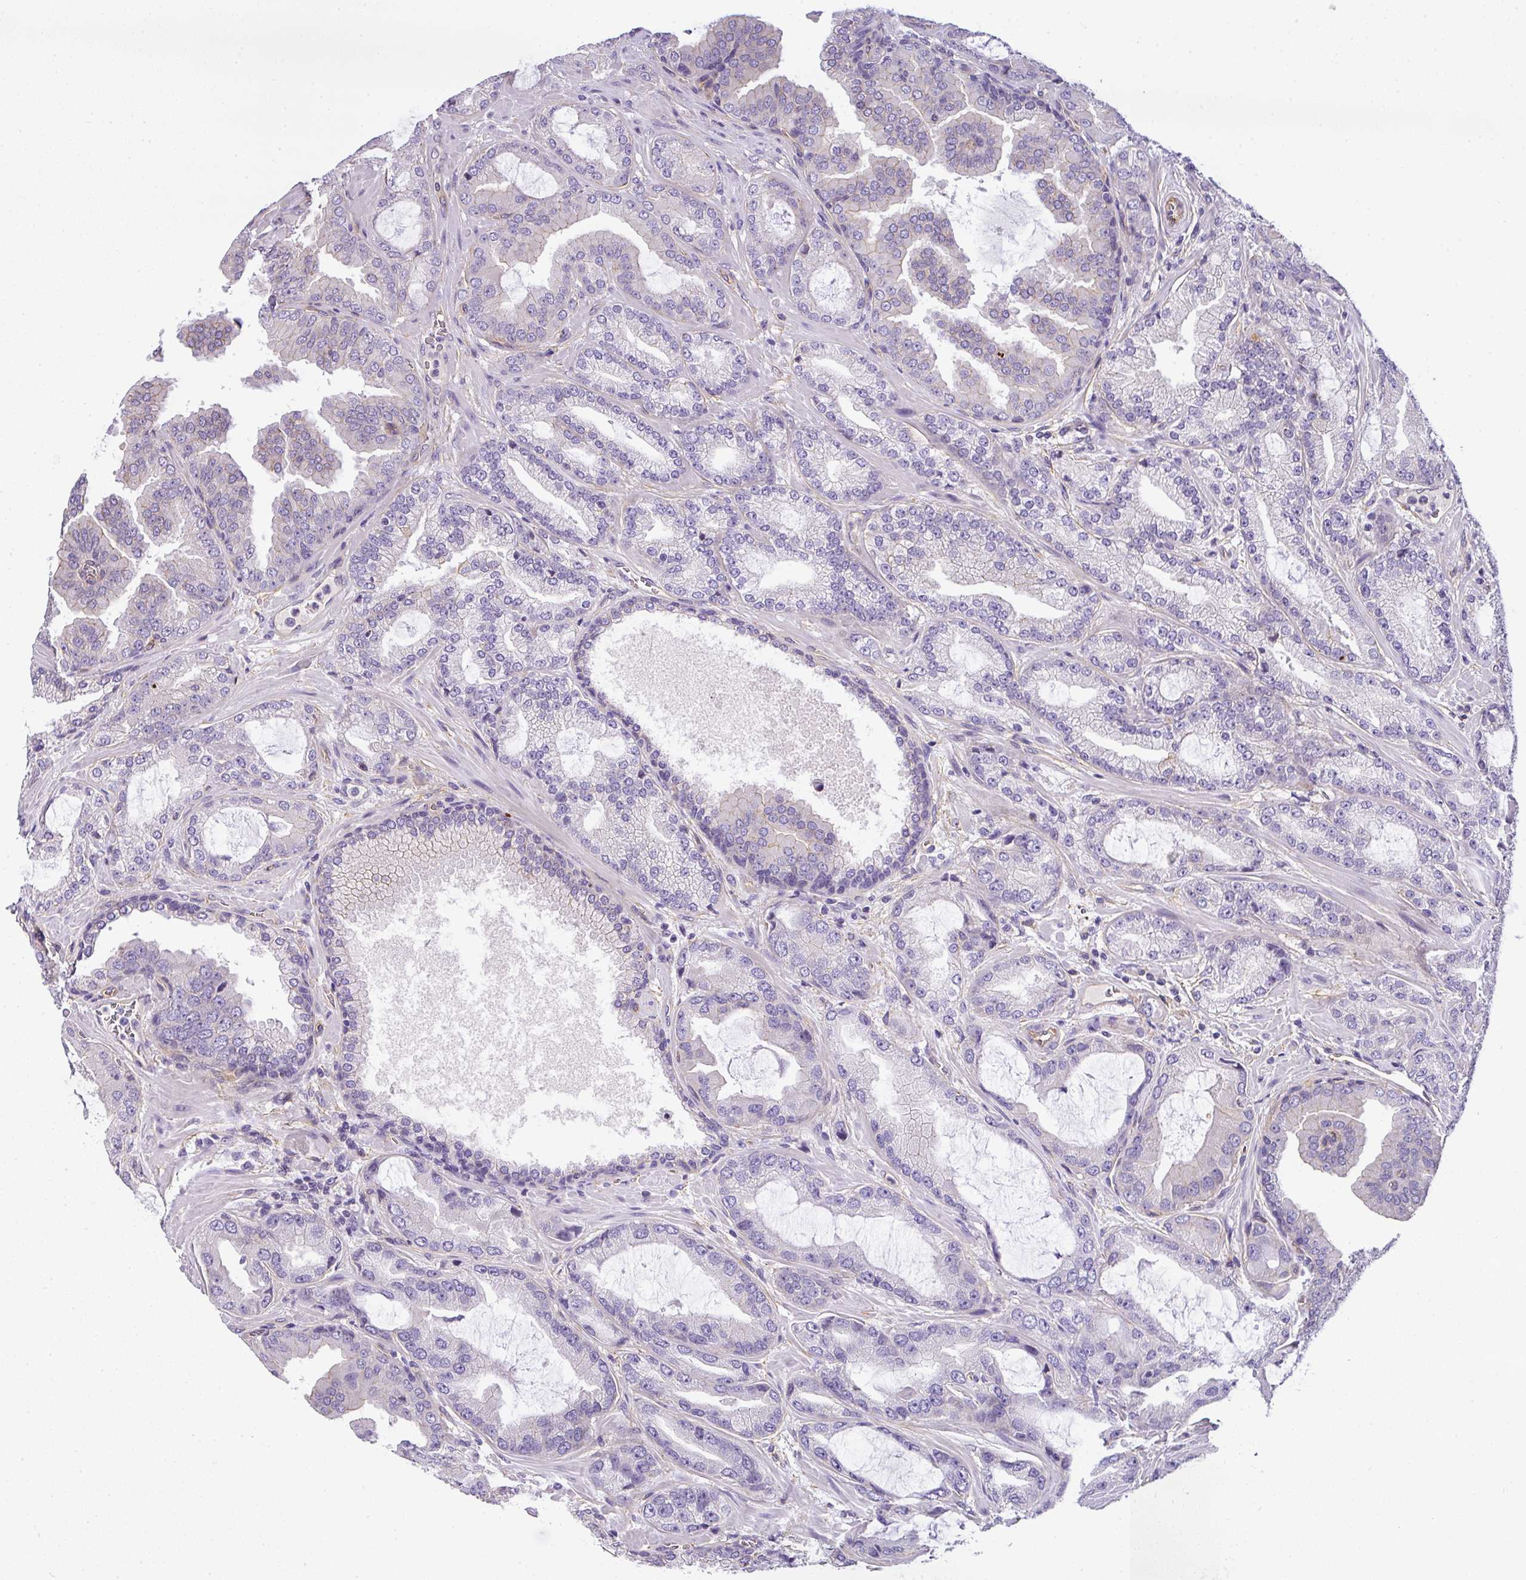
{"staining": {"intensity": "negative", "quantity": "none", "location": "none"}, "tissue": "prostate cancer", "cell_type": "Tumor cells", "image_type": "cancer", "snomed": [{"axis": "morphology", "description": "Adenocarcinoma, High grade"}, {"axis": "topography", "description": "Prostate"}], "caption": "Immunohistochemistry (IHC) micrograph of neoplastic tissue: human adenocarcinoma (high-grade) (prostate) stained with DAB exhibits no significant protein staining in tumor cells. (DAB (3,3'-diaminobenzidine) immunohistochemistry (IHC), high magnification).", "gene": "OR11H4", "patient": {"sex": "male", "age": 68}}